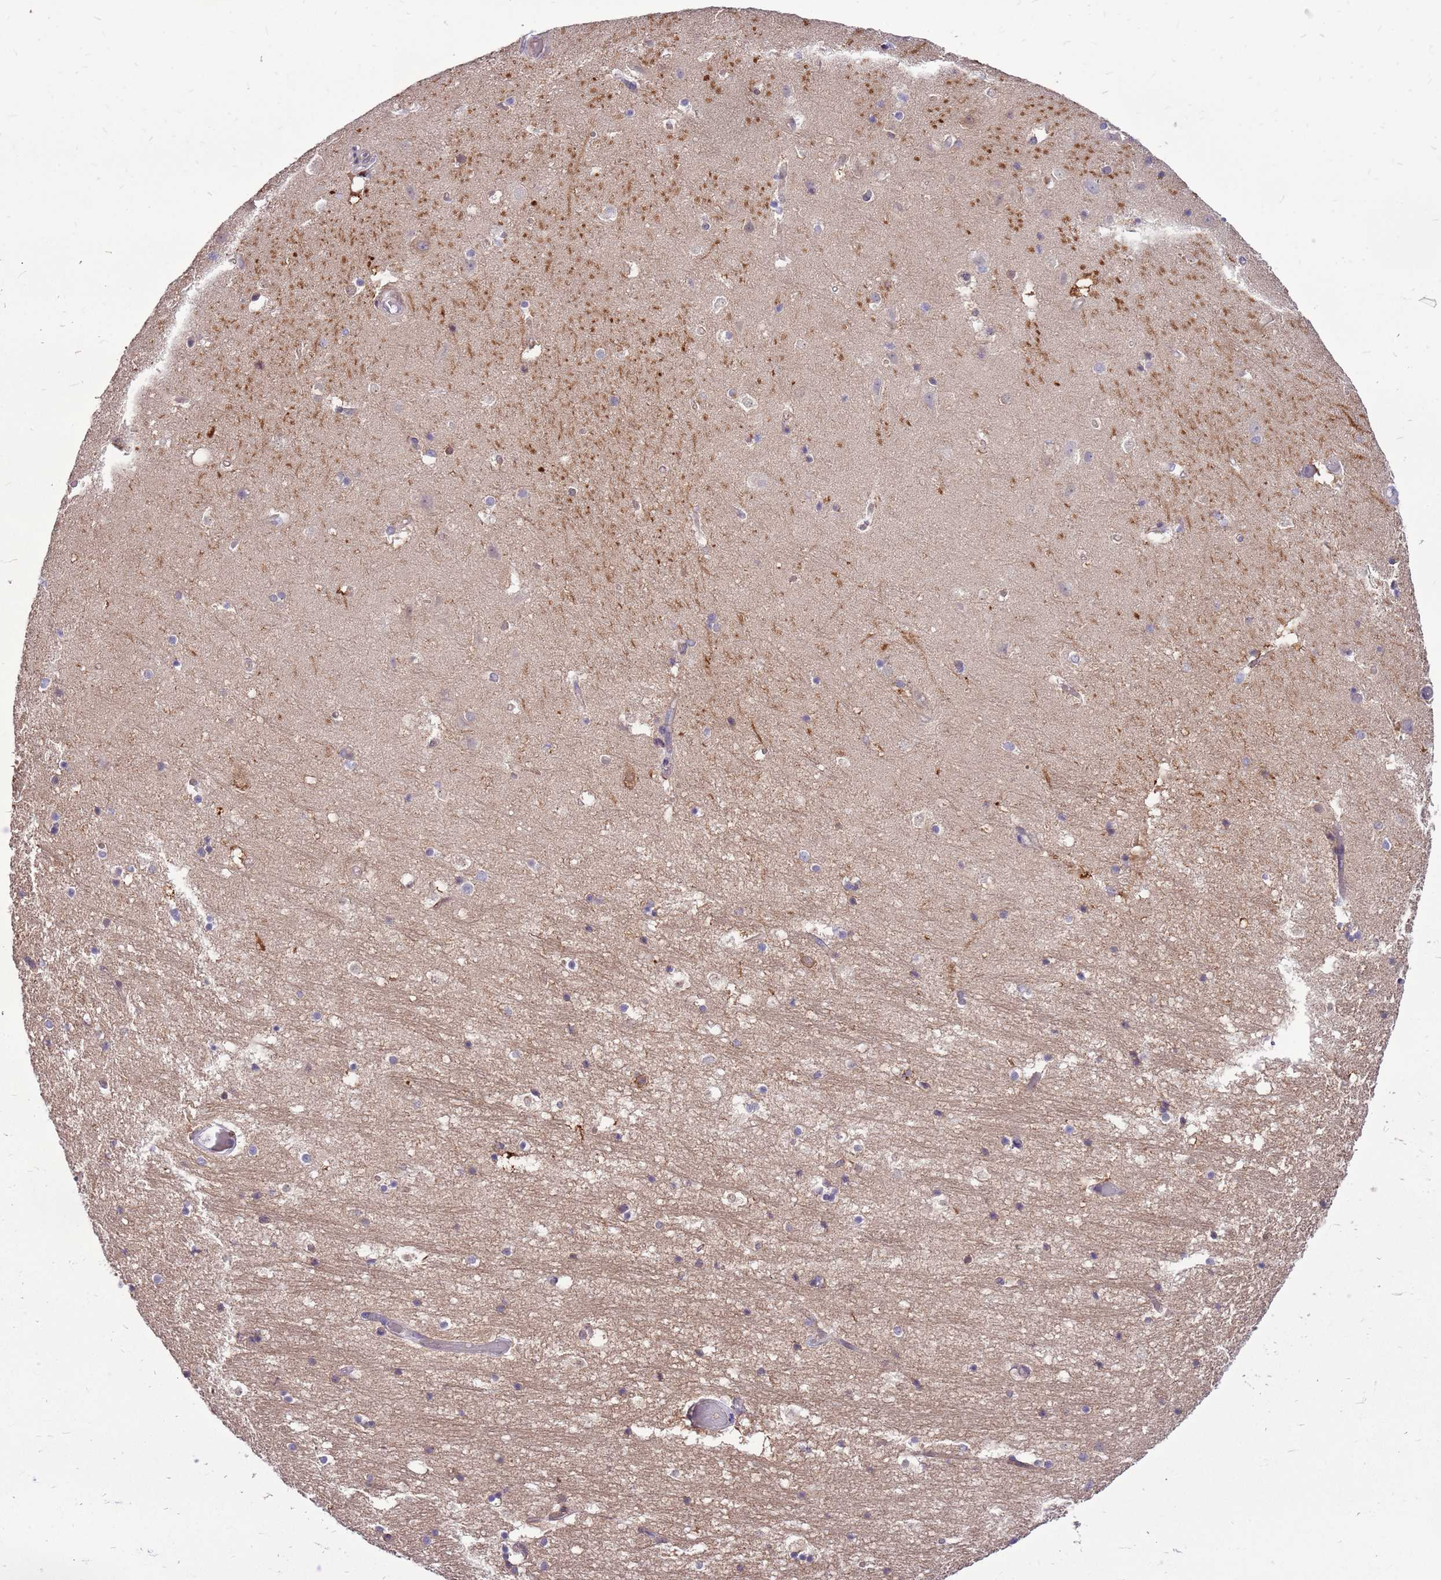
{"staining": {"intensity": "negative", "quantity": "none", "location": "none"}, "tissue": "hippocampus", "cell_type": "Glial cells", "image_type": "normal", "snomed": [{"axis": "morphology", "description": "Normal tissue, NOS"}, {"axis": "topography", "description": "Hippocampus"}], "caption": "Immunohistochemistry (IHC) micrograph of benign hippocampus stained for a protein (brown), which exhibits no positivity in glial cells.", "gene": "WDR90", "patient": {"sex": "female", "age": 52}}